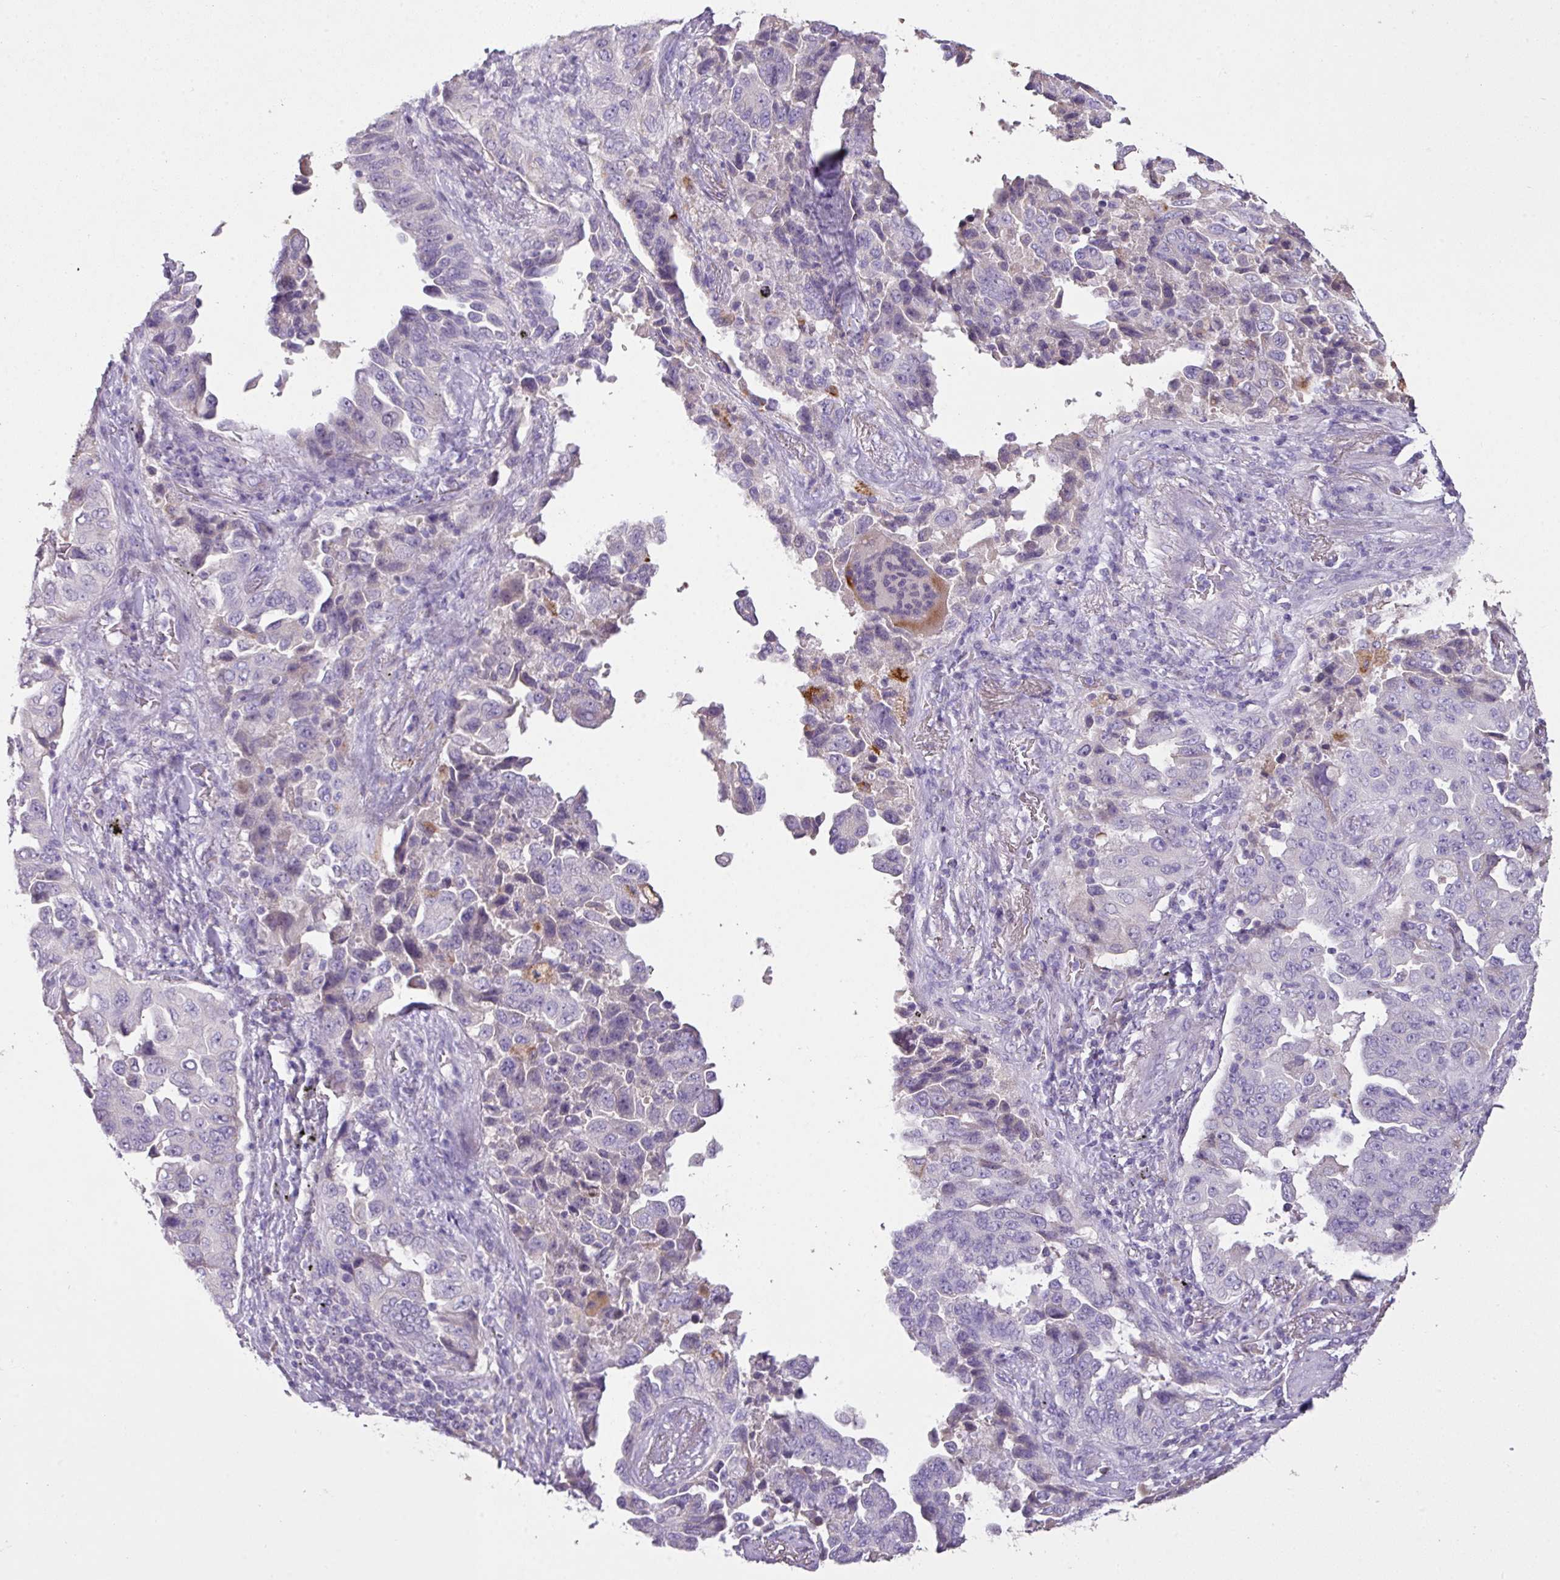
{"staining": {"intensity": "negative", "quantity": "none", "location": "none"}, "tissue": "lung cancer", "cell_type": "Tumor cells", "image_type": "cancer", "snomed": [{"axis": "morphology", "description": "Adenocarcinoma, NOS"}, {"axis": "topography", "description": "Lung"}], "caption": "This is a micrograph of immunohistochemistry staining of lung cancer (adenocarcinoma), which shows no positivity in tumor cells. (Immunohistochemistry (ihc), brightfield microscopy, high magnification).", "gene": "OR6C6", "patient": {"sex": "female", "age": 51}}